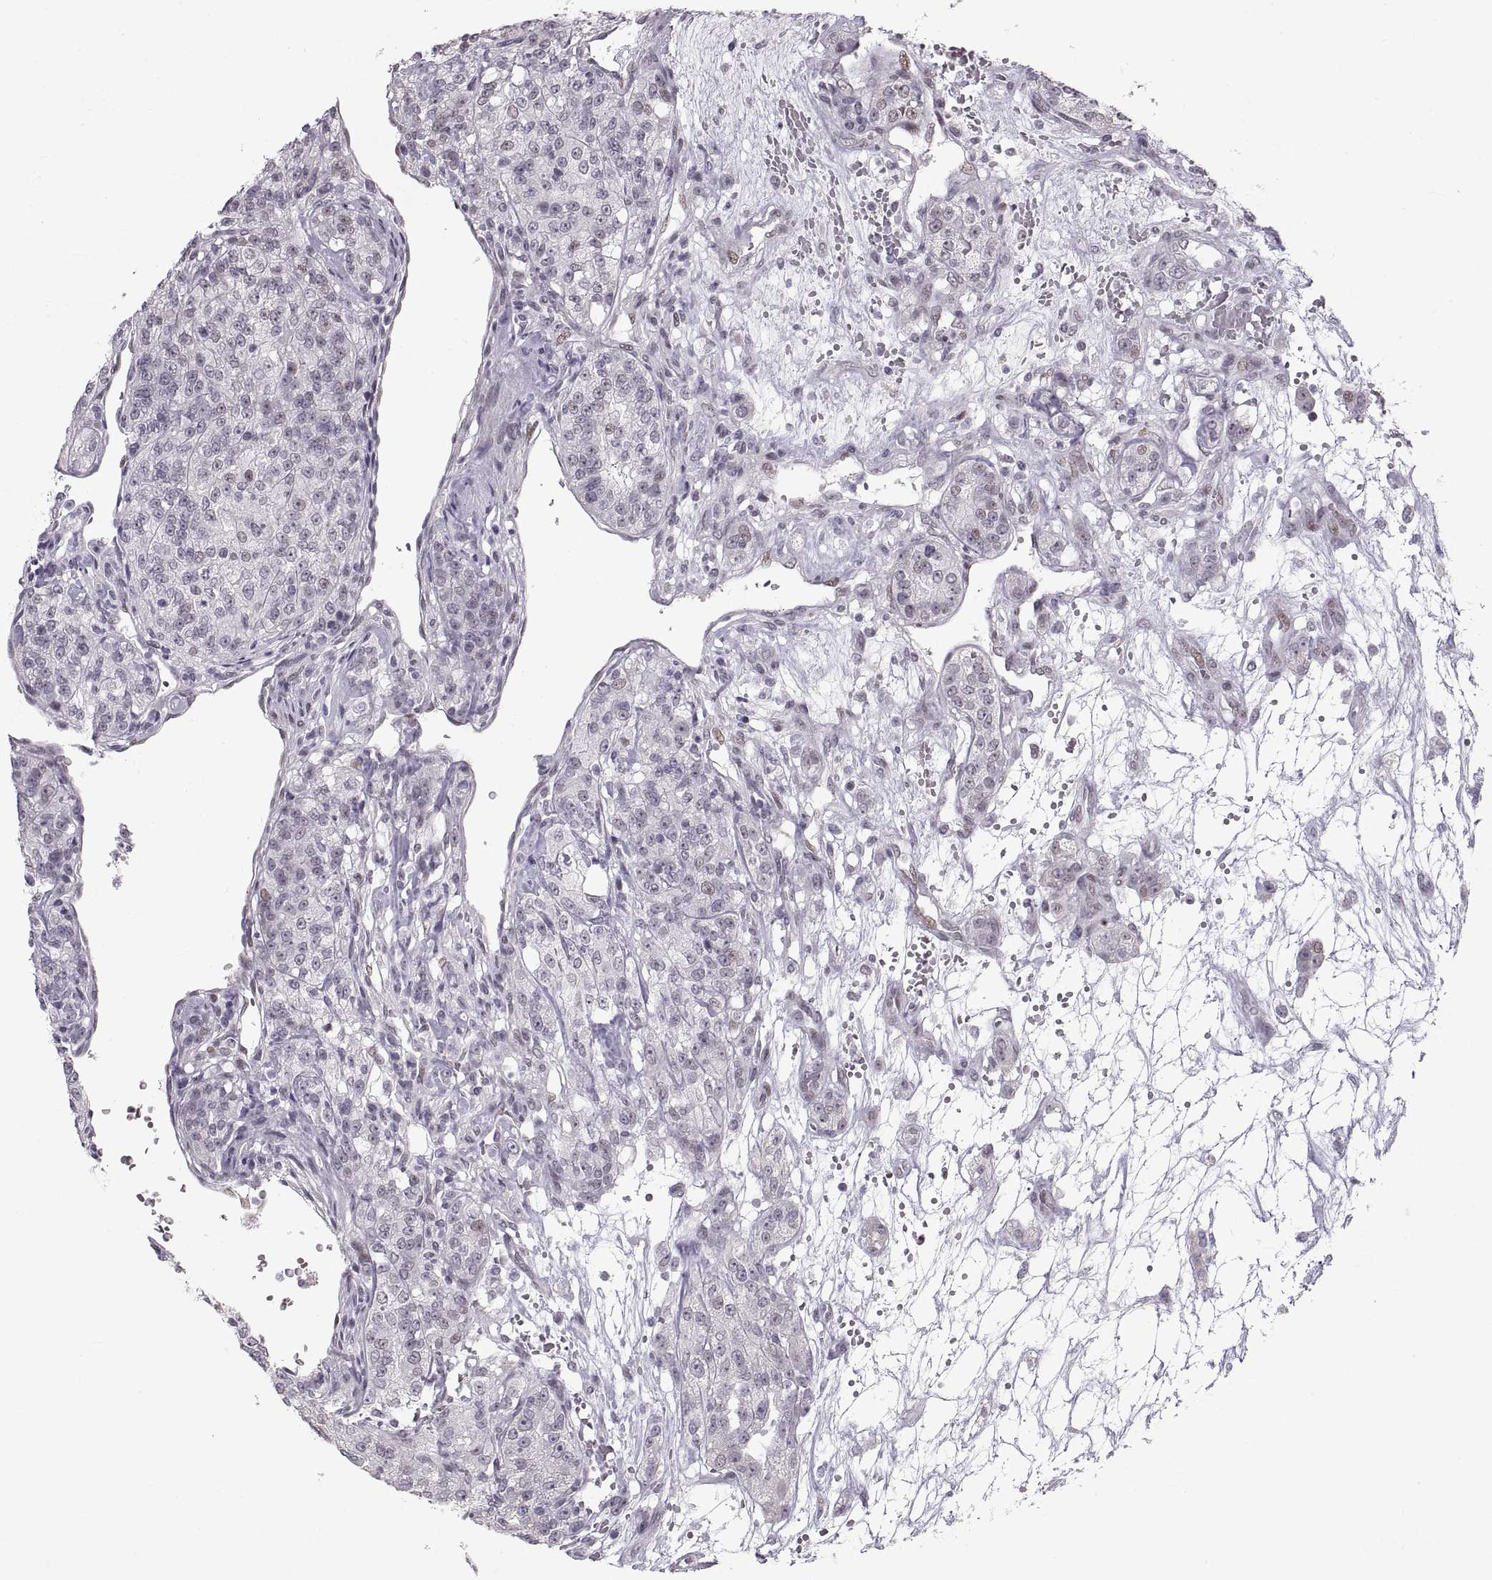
{"staining": {"intensity": "negative", "quantity": "none", "location": "none"}, "tissue": "renal cancer", "cell_type": "Tumor cells", "image_type": "cancer", "snomed": [{"axis": "morphology", "description": "Adenocarcinoma, NOS"}, {"axis": "topography", "description": "Kidney"}], "caption": "This is an immunohistochemistry (IHC) image of renal cancer. There is no expression in tumor cells.", "gene": "NANOS3", "patient": {"sex": "female", "age": 63}}